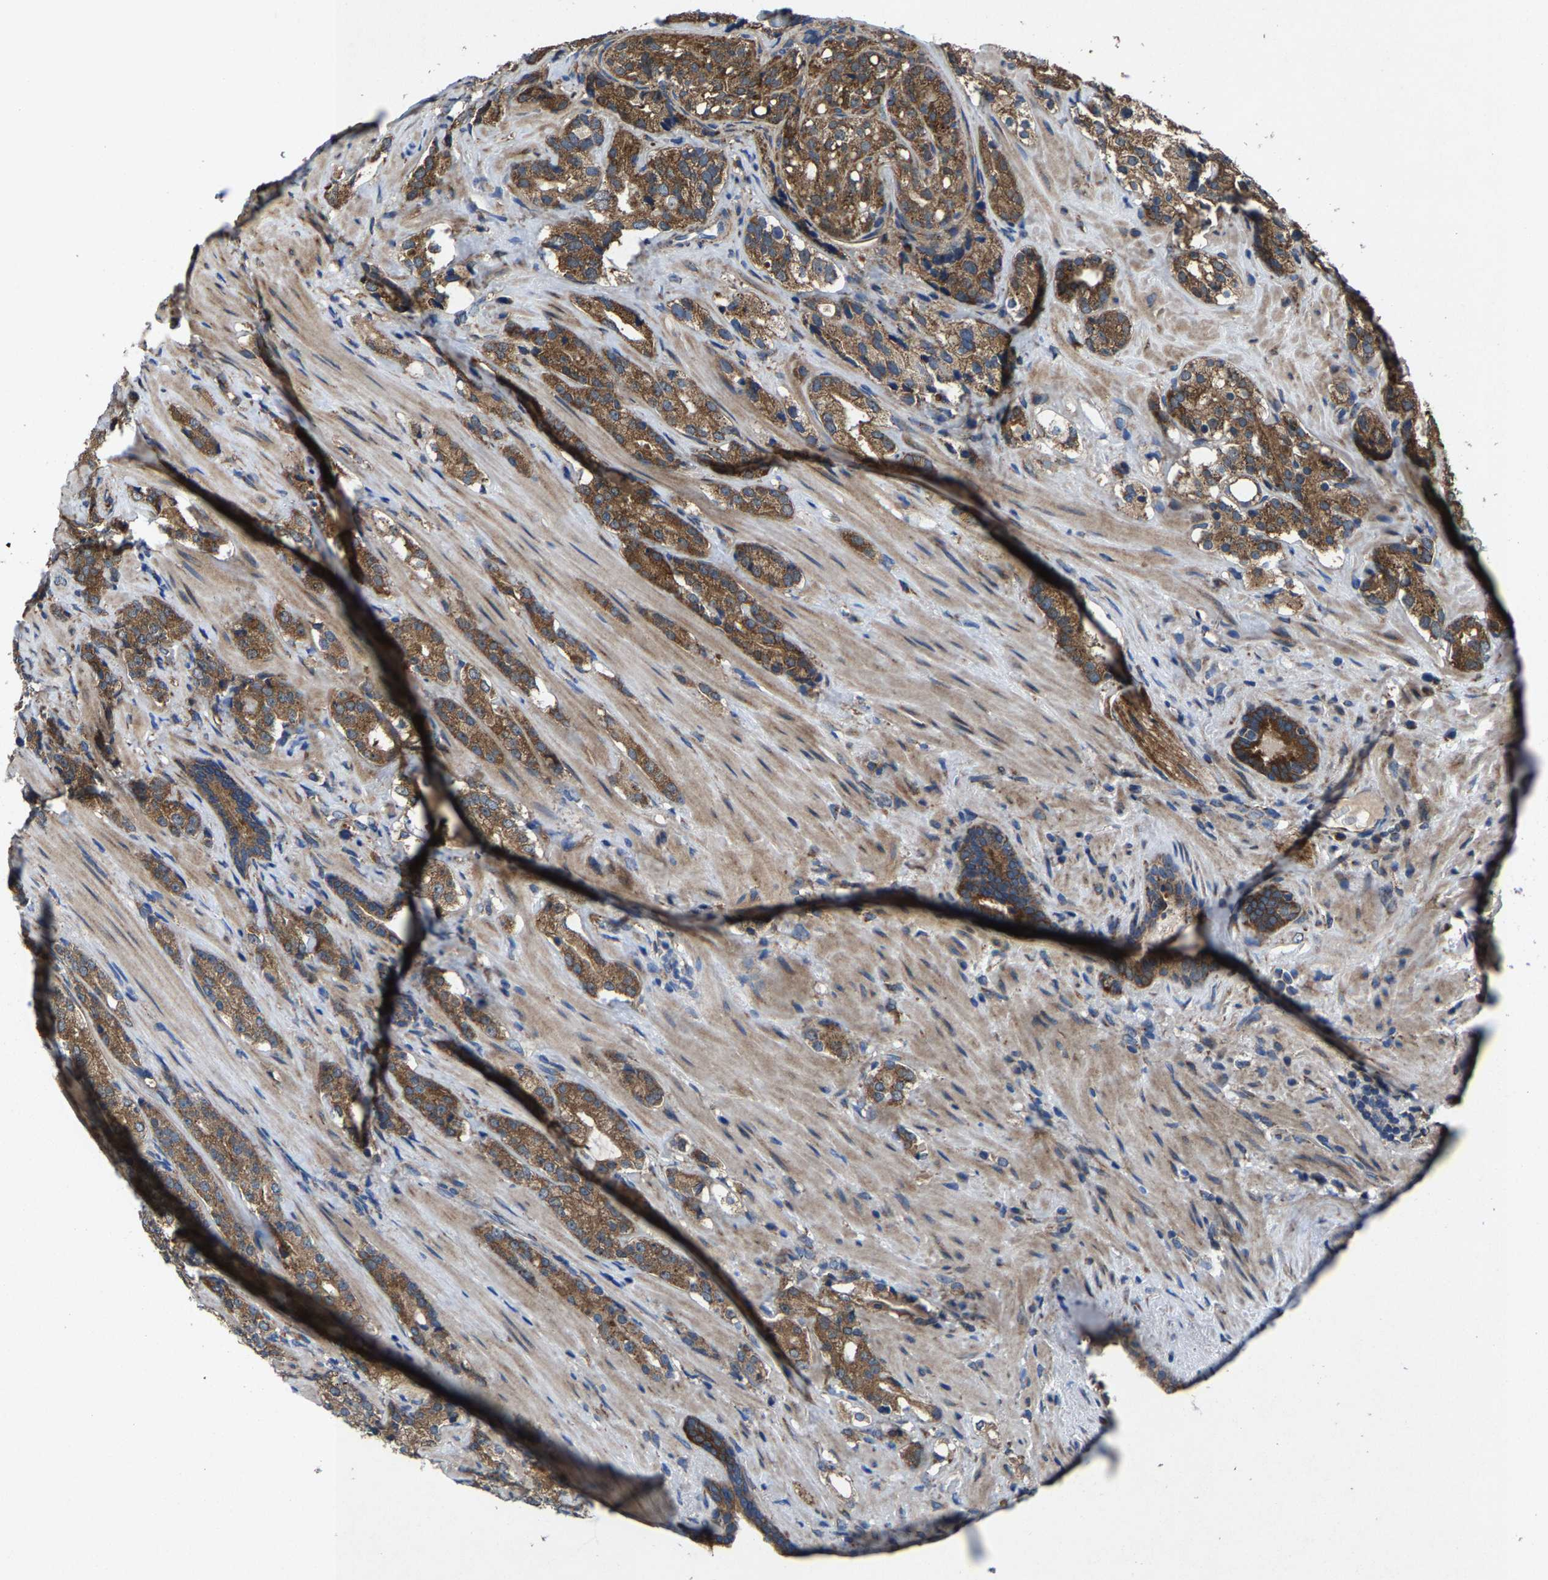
{"staining": {"intensity": "moderate", "quantity": ">75%", "location": "cytoplasmic/membranous"}, "tissue": "prostate cancer", "cell_type": "Tumor cells", "image_type": "cancer", "snomed": [{"axis": "morphology", "description": "Adenocarcinoma, High grade"}, {"axis": "topography", "description": "Prostate"}], "caption": "The histopathology image reveals immunohistochemical staining of prostate high-grade adenocarcinoma. There is moderate cytoplasmic/membranous staining is appreciated in approximately >75% of tumor cells.", "gene": "PDP1", "patient": {"sex": "male", "age": 71}}